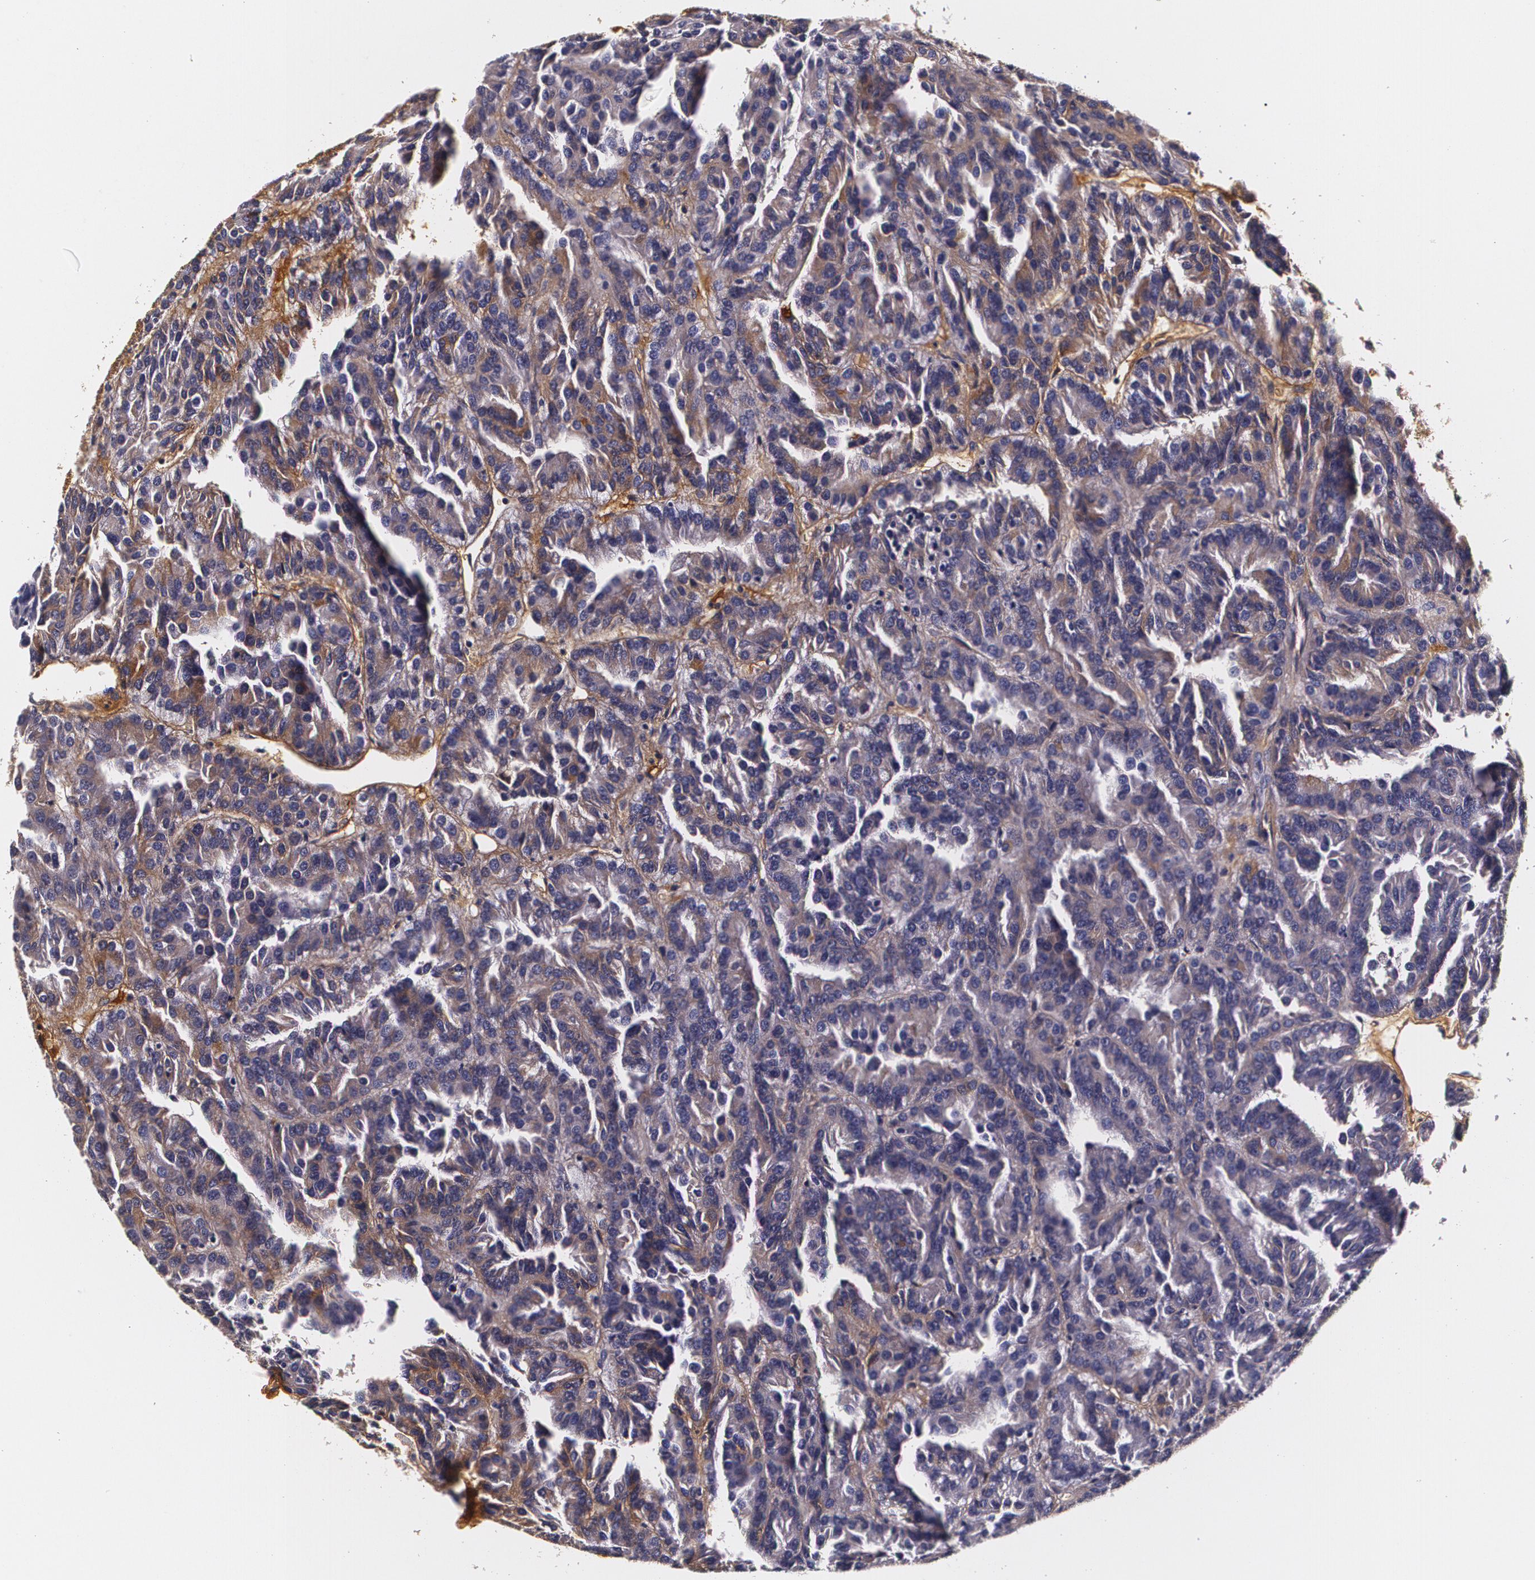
{"staining": {"intensity": "moderate", "quantity": ">75%", "location": "cytoplasmic/membranous"}, "tissue": "renal cancer", "cell_type": "Tumor cells", "image_type": "cancer", "snomed": [{"axis": "morphology", "description": "Adenocarcinoma, NOS"}, {"axis": "topography", "description": "Kidney"}], "caption": "Immunohistochemical staining of human renal adenocarcinoma exhibits medium levels of moderate cytoplasmic/membranous staining in approximately >75% of tumor cells.", "gene": "TTR", "patient": {"sex": "male", "age": 46}}